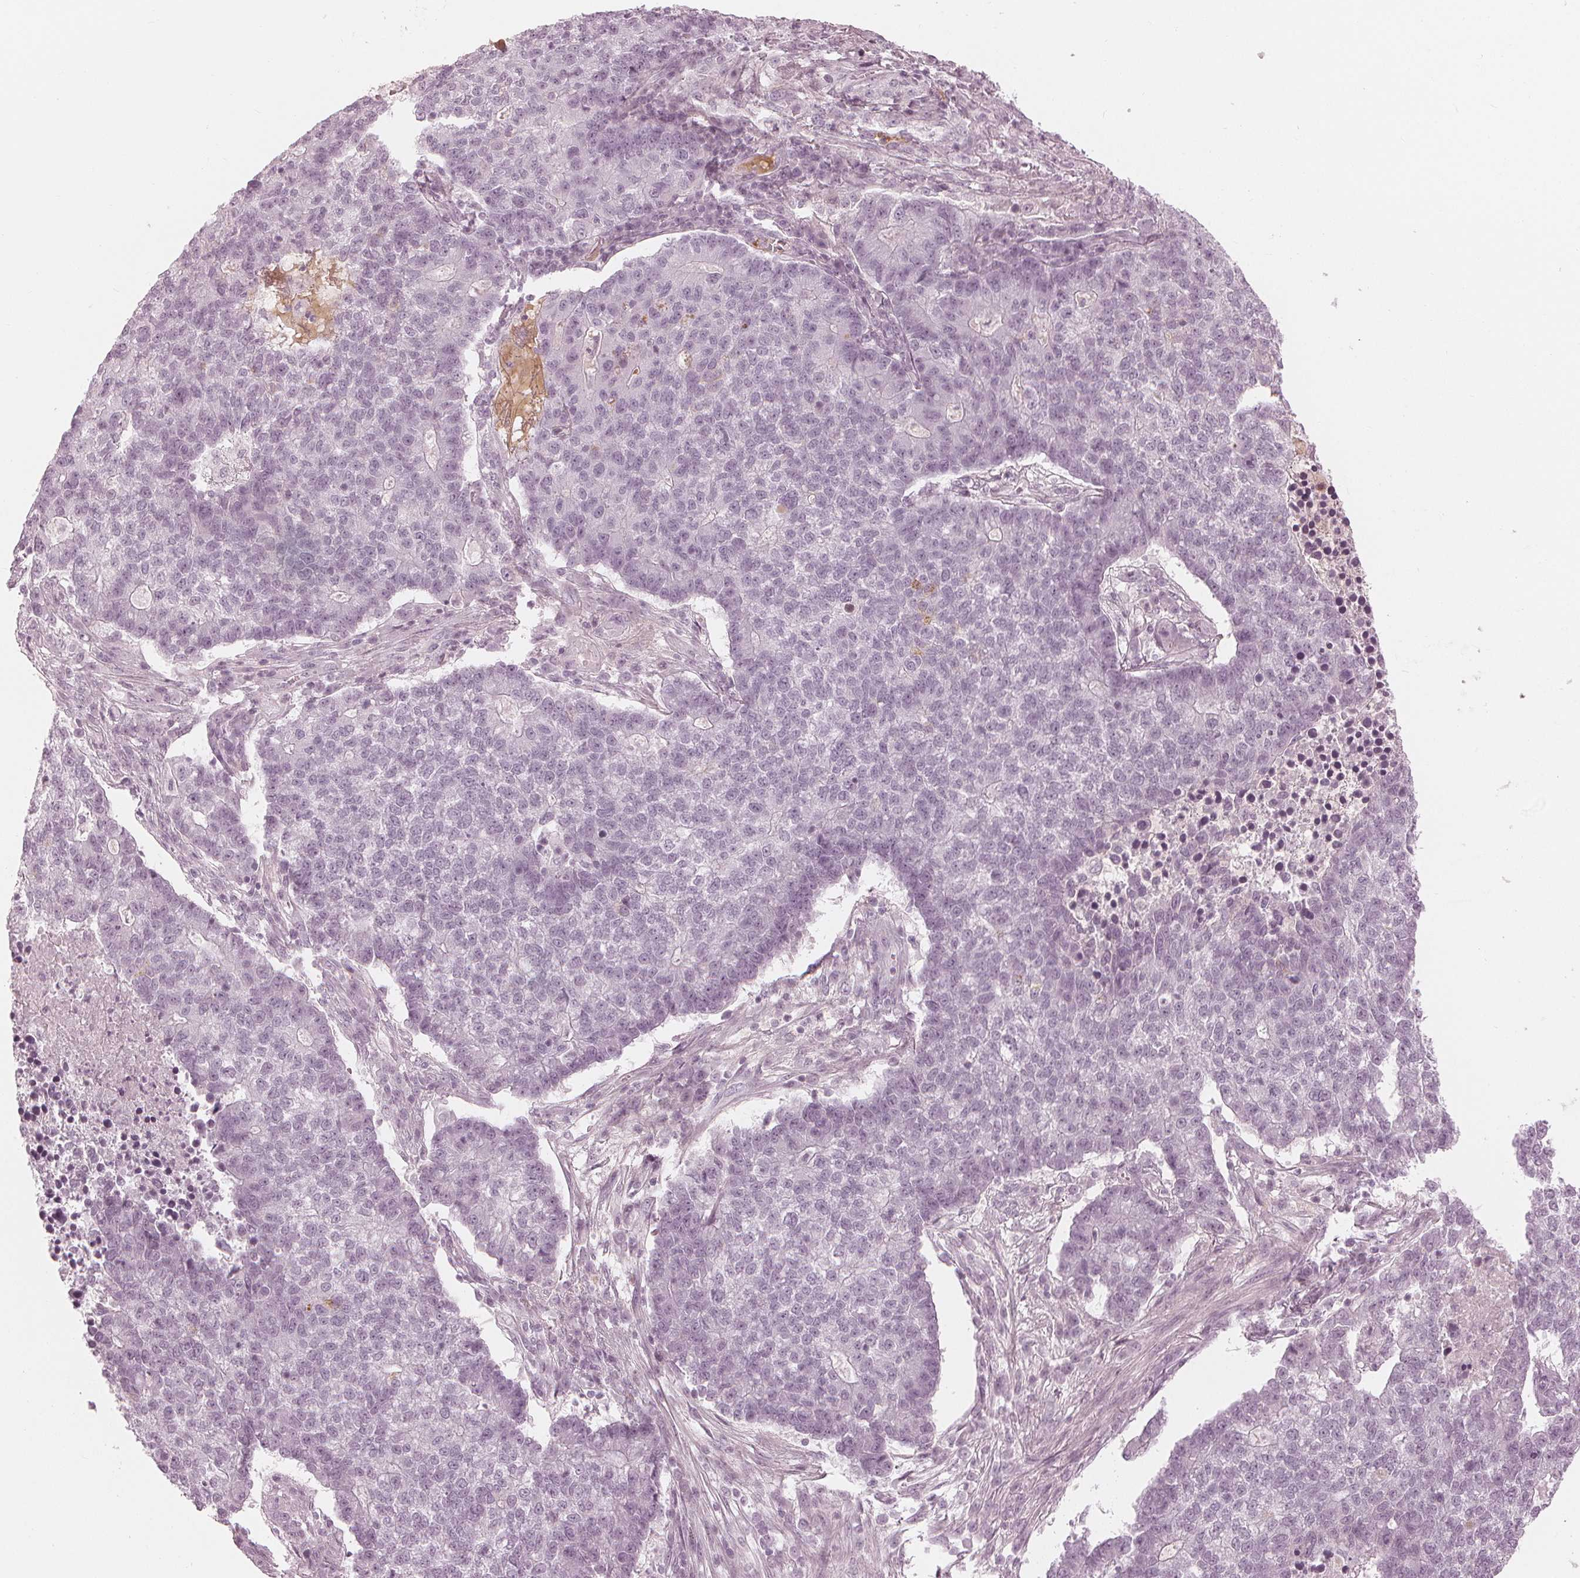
{"staining": {"intensity": "negative", "quantity": "none", "location": "none"}, "tissue": "lung cancer", "cell_type": "Tumor cells", "image_type": "cancer", "snomed": [{"axis": "morphology", "description": "Adenocarcinoma, NOS"}, {"axis": "topography", "description": "Lung"}], "caption": "There is no significant expression in tumor cells of lung cancer (adenocarcinoma).", "gene": "PAEP", "patient": {"sex": "male", "age": 57}}